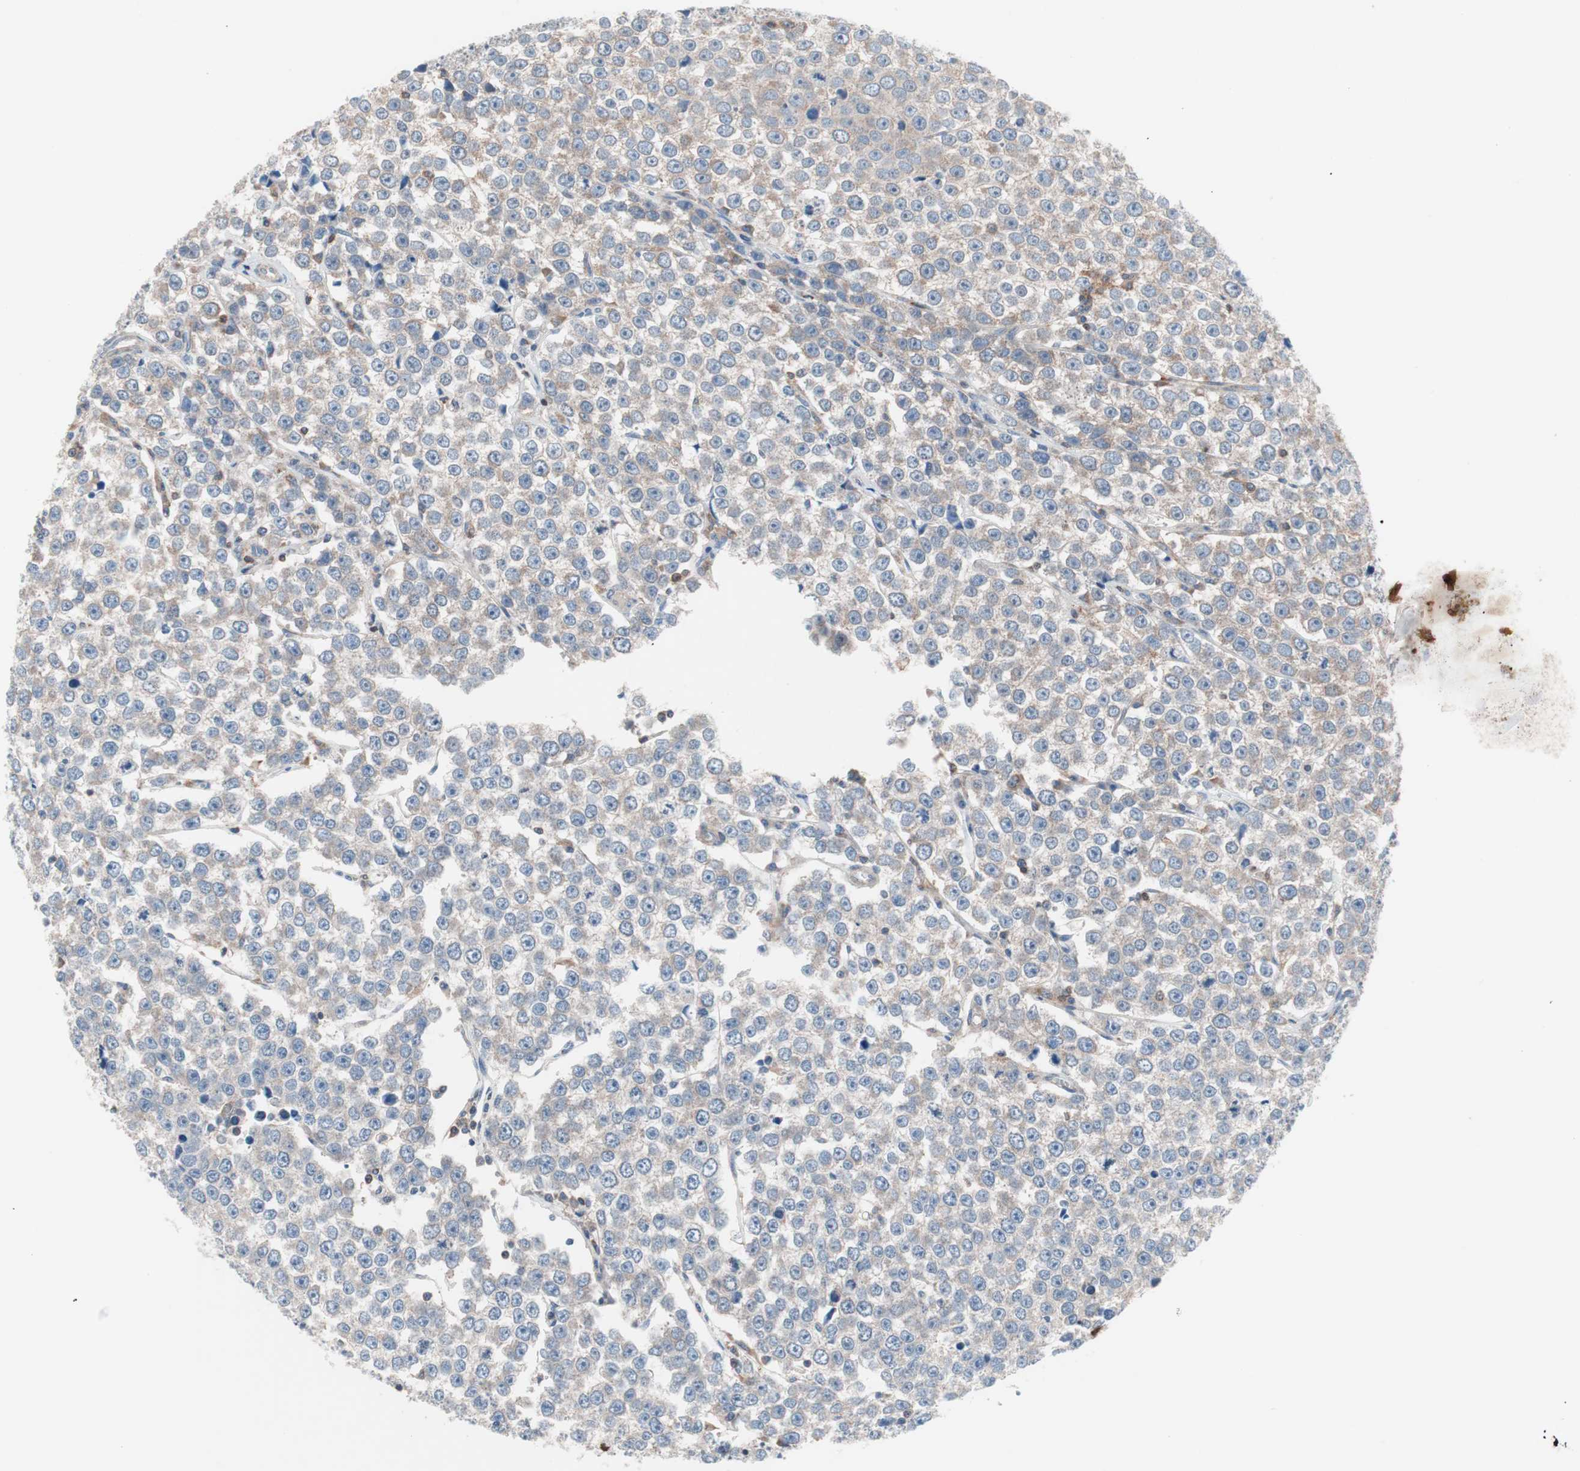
{"staining": {"intensity": "weak", "quantity": "25%-75%", "location": "cytoplasmic/membranous"}, "tissue": "testis cancer", "cell_type": "Tumor cells", "image_type": "cancer", "snomed": [{"axis": "morphology", "description": "Seminoma, NOS"}, {"axis": "morphology", "description": "Carcinoma, Embryonal, NOS"}, {"axis": "topography", "description": "Testis"}], "caption": "Brown immunohistochemical staining in human testis cancer (seminoma) displays weak cytoplasmic/membranous staining in approximately 25%-75% of tumor cells.", "gene": "PIK3R1", "patient": {"sex": "male", "age": 52}}